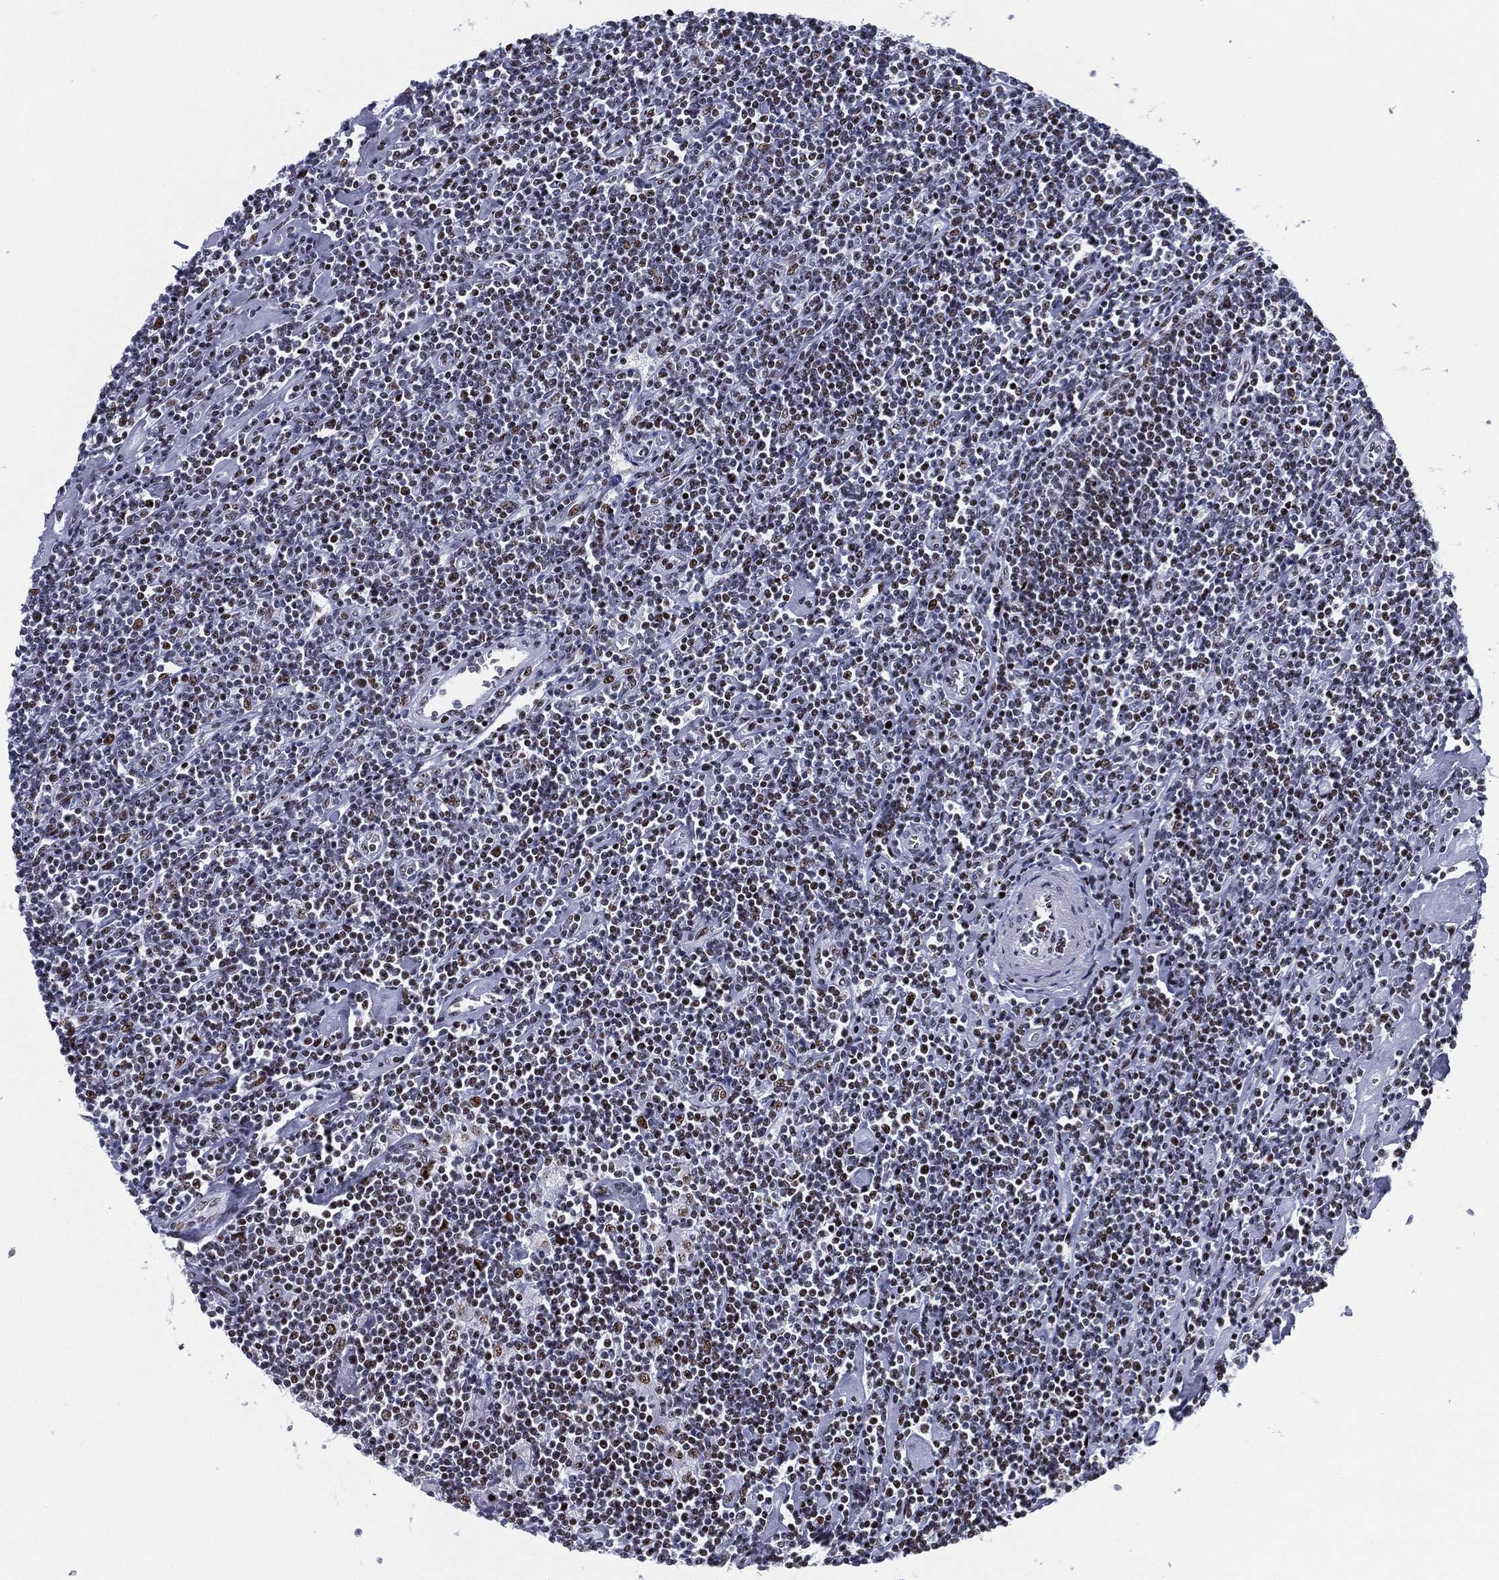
{"staining": {"intensity": "moderate", "quantity": ">75%", "location": "nuclear"}, "tissue": "lymphoma", "cell_type": "Tumor cells", "image_type": "cancer", "snomed": [{"axis": "morphology", "description": "Hodgkin's disease, NOS"}, {"axis": "topography", "description": "Lymph node"}], "caption": "IHC micrograph of neoplastic tissue: lymphoma stained using IHC demonstrates medium levels of moderate protein expression localized specifically in the nuclear of tumor cells, appearing as a nuclear brown color.", "gene": "CYB561D2", "patient": {"sex": "male", "age": 40}}